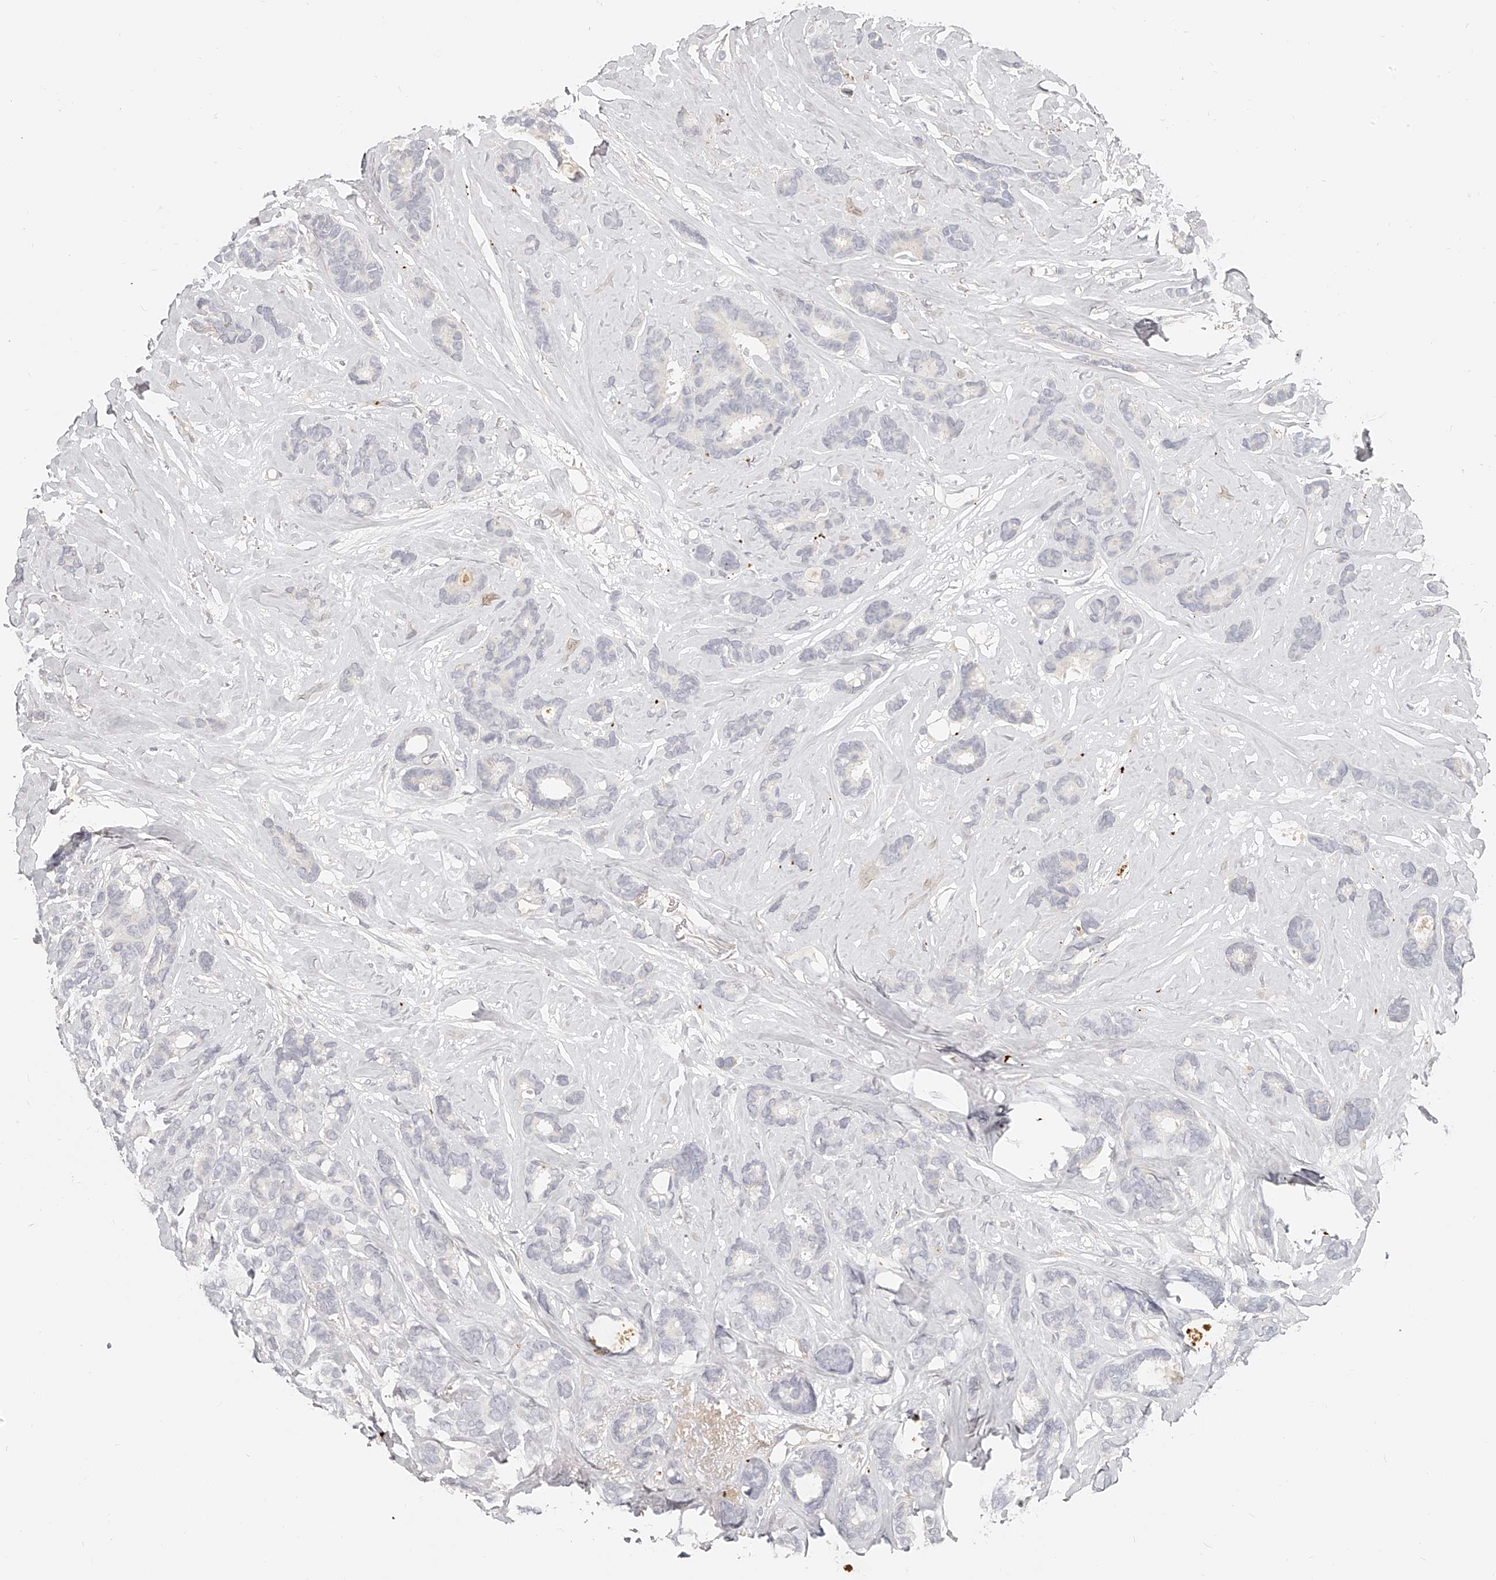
{"staining": {"intensity": "negative", "quantity": "none", "location": "none"}, "tissue": "breast cancer", "cell_type": "Tumor cells", "image_type": "cancer", "snomed": [{"axis": "morphology", "description": "Duct carcinoma"}, {"axis": "topography", "description": "Breast"}], "caption": "The immunohistochemistry image has no significant expression in tumor cells of breast invasive ductal carcinoma tissue. (Stains: DAB IHC with hematoxylin counter stain, Microscopy: brightfield microscopy at high magnification).", "gene": "ITGB3", "patient": {"sex": "female", "age": 87}}